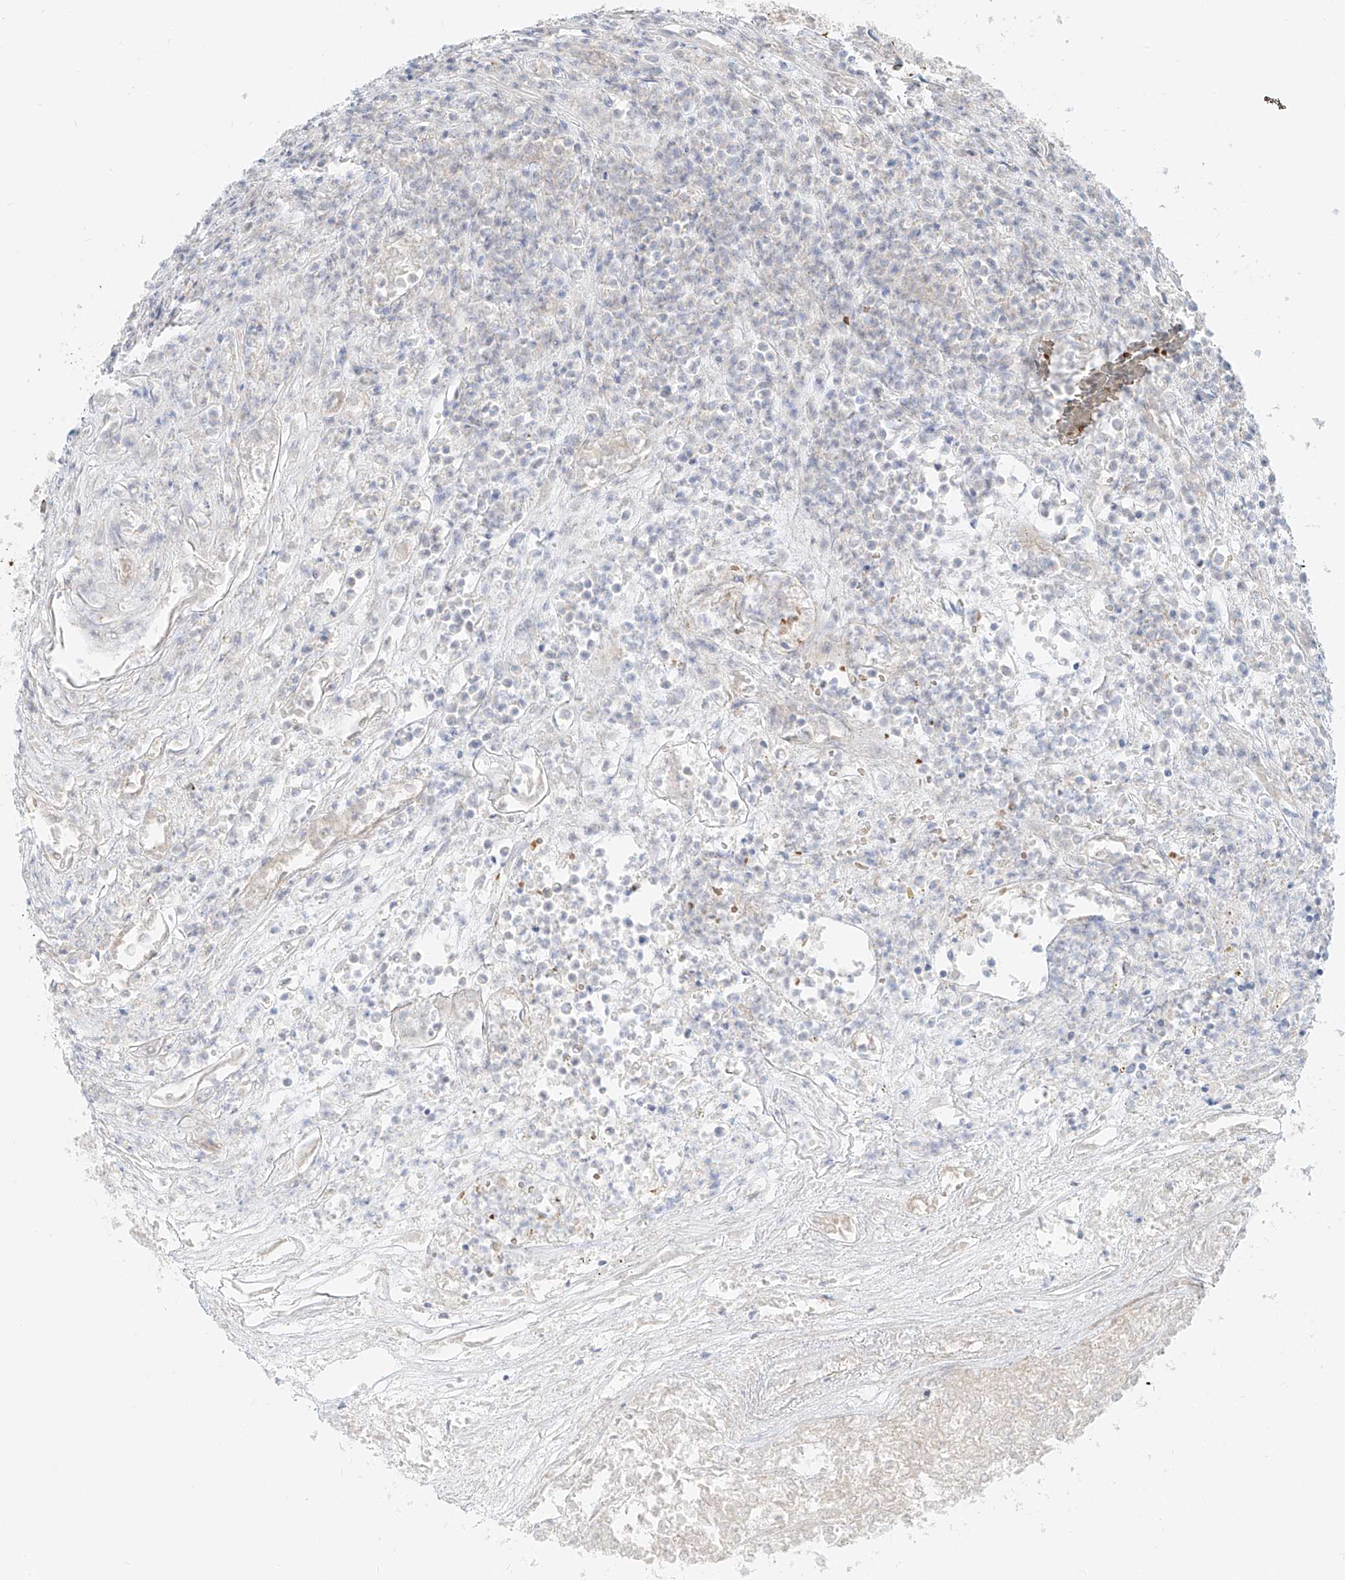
{"staining": {"intensity": "negative", "quantity": "none", "location": "none"}, "tissue": "renal cancer", "cell_type": "Tumor cells", "image_type": "cancer", "snomed": [{"axis": "morphology", "description": "Adenocarcinoma, NOS"}, {"axis": "topography", "description": "Kidney"}], "caption": "Immunohistochemical staining of adenocarcinoma (renal) demonstrates no significant staining in tumor cells.", "gene": "EIPR1", "patient": {"sex": "female", "age": 54}}